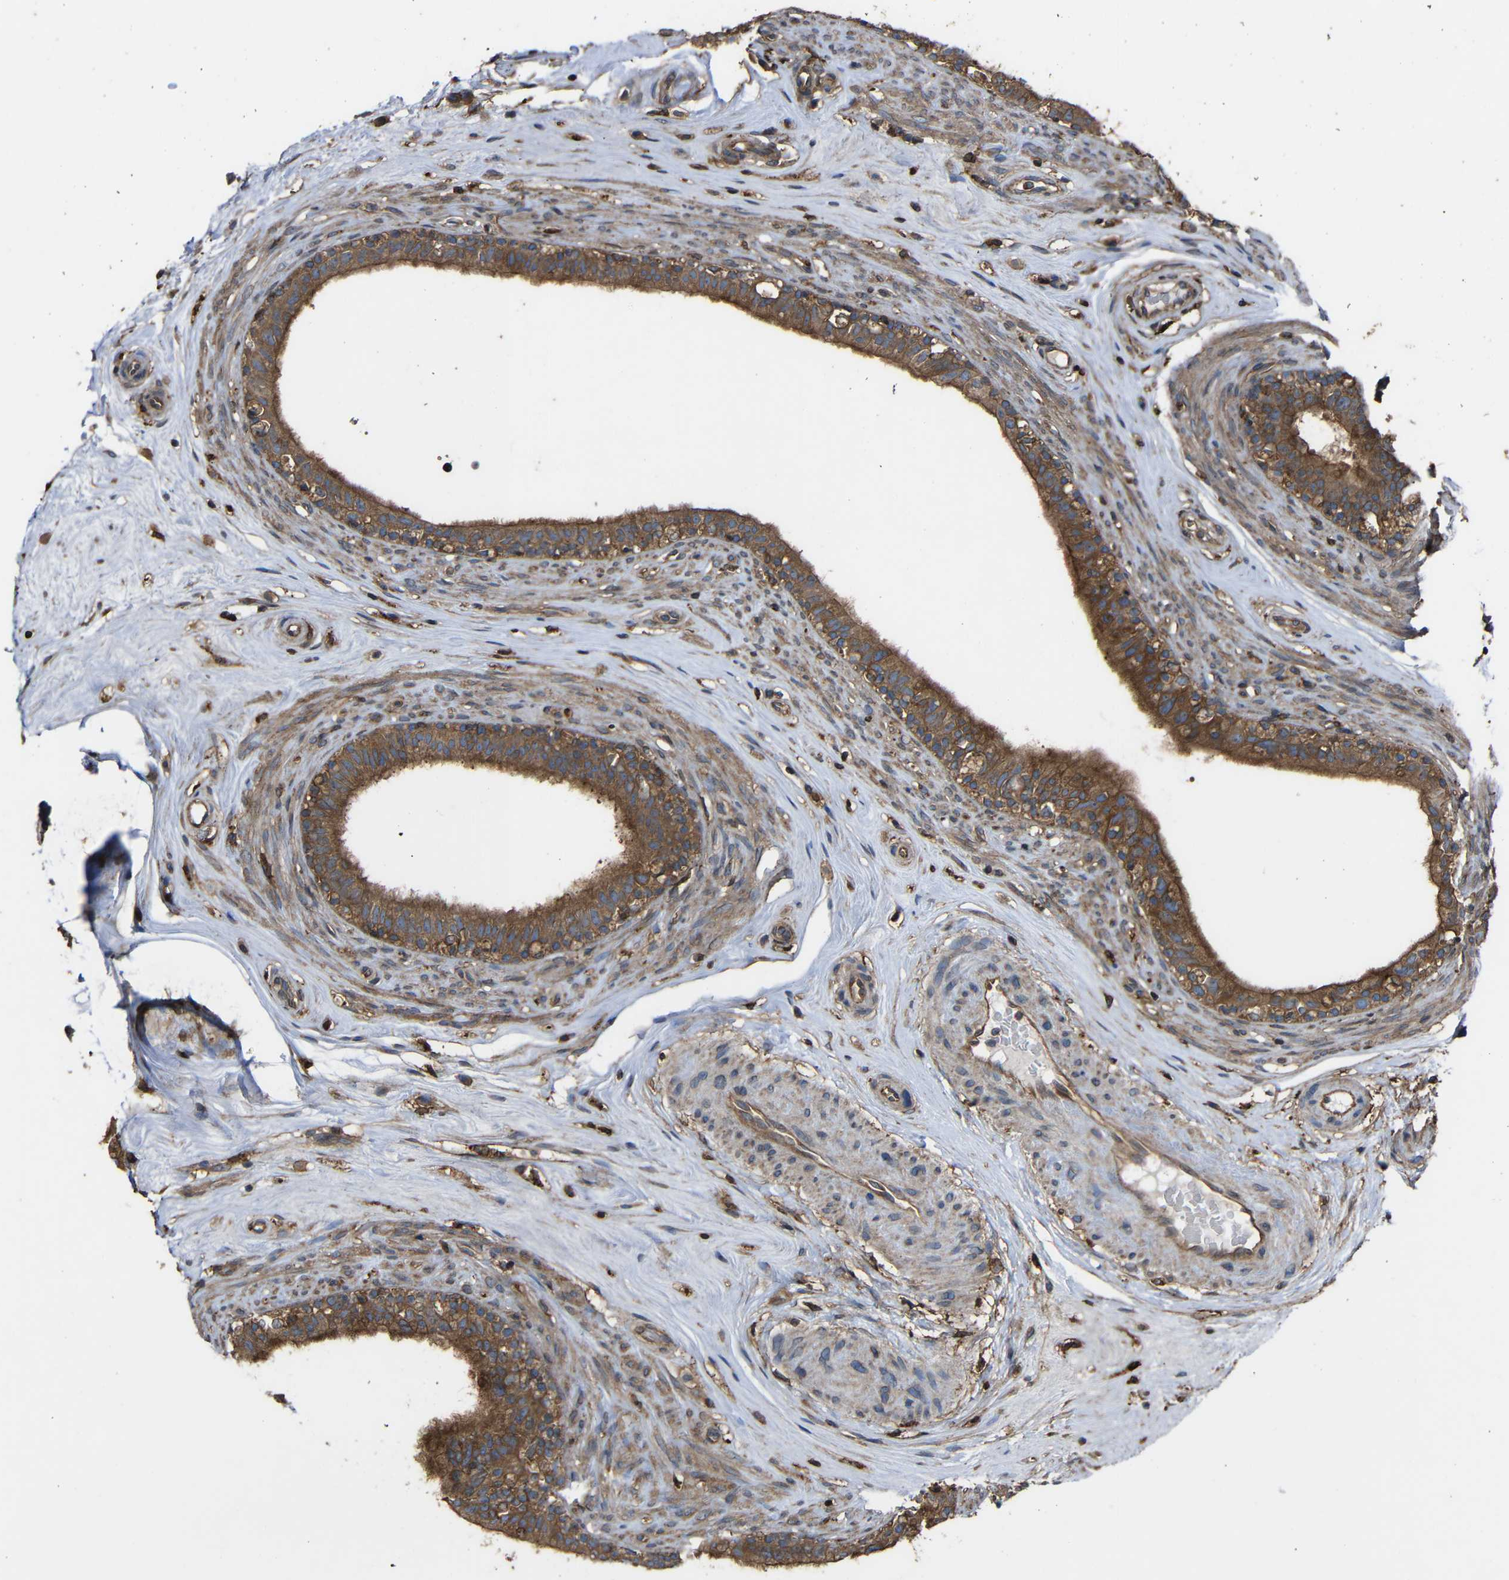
{"staining": {"intensity": "moderate", "quantity": ">75%", "location": "cytoplasmic/membranous"}, "tissue": "epididymis", "cell_type": "Glandular cells", "image_type": "normal", "snomed": [{"axis": "morphology", "description": "Normal tissue, NOS"}, {"axis": "morphology", "description": "Inflammation, NOS"}, {"axis": "topography", "description": "Epididymis"}], "caption": "Protein analysis of normal epididymis reveals moderate cytoplasmic/membranous expression in about >75% of glandular cells.", "gene": "TREM2", "patient": {"sex": "male", "age": 84}}